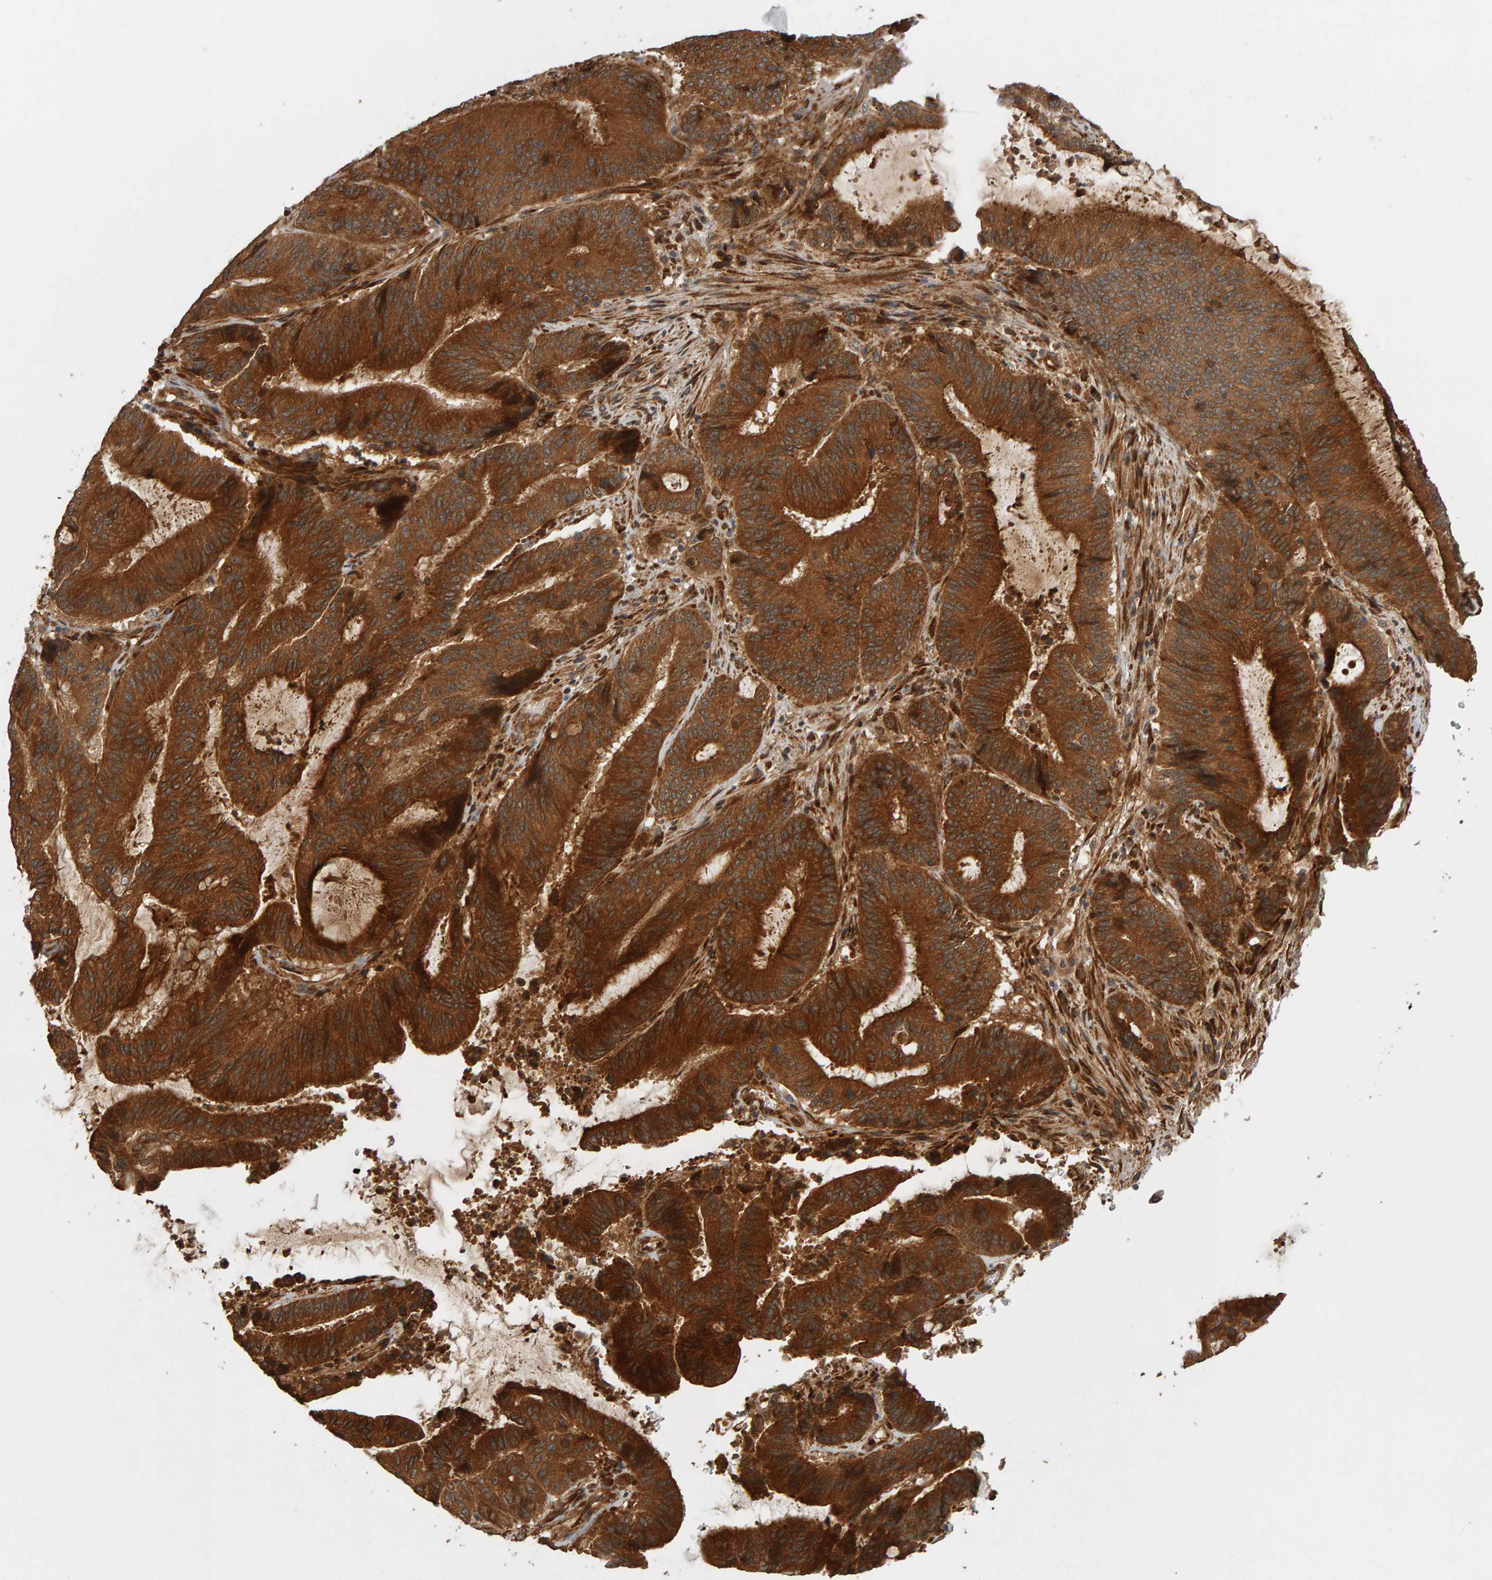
{"staining": {"intensity": "strong", "quantity": ">75%", "location": "cytoplasmic/membranous"}, "tissue": "liver cancer", "cell_type": "Tumor cells", "image_type": "cancer", "snomed": [{"axis": "morphology", "description": "Normal tissue, NOS"}, {"axis": "morphology", "description": "Cholangiocarcinoma"}, {"axis": "topography", "description": "Liver"}, {"axis": "topography", "description": "Peripheral nerve tissue"}], "caption": "DAB immunohistochemical staining of cholangiocarcinoma (liver) shows strong cytoplasmic/membranous protein expression in about >75% of tumor cells.", "gene": "ZFAND1", "patient": {"sex": "female", "age": 73}}